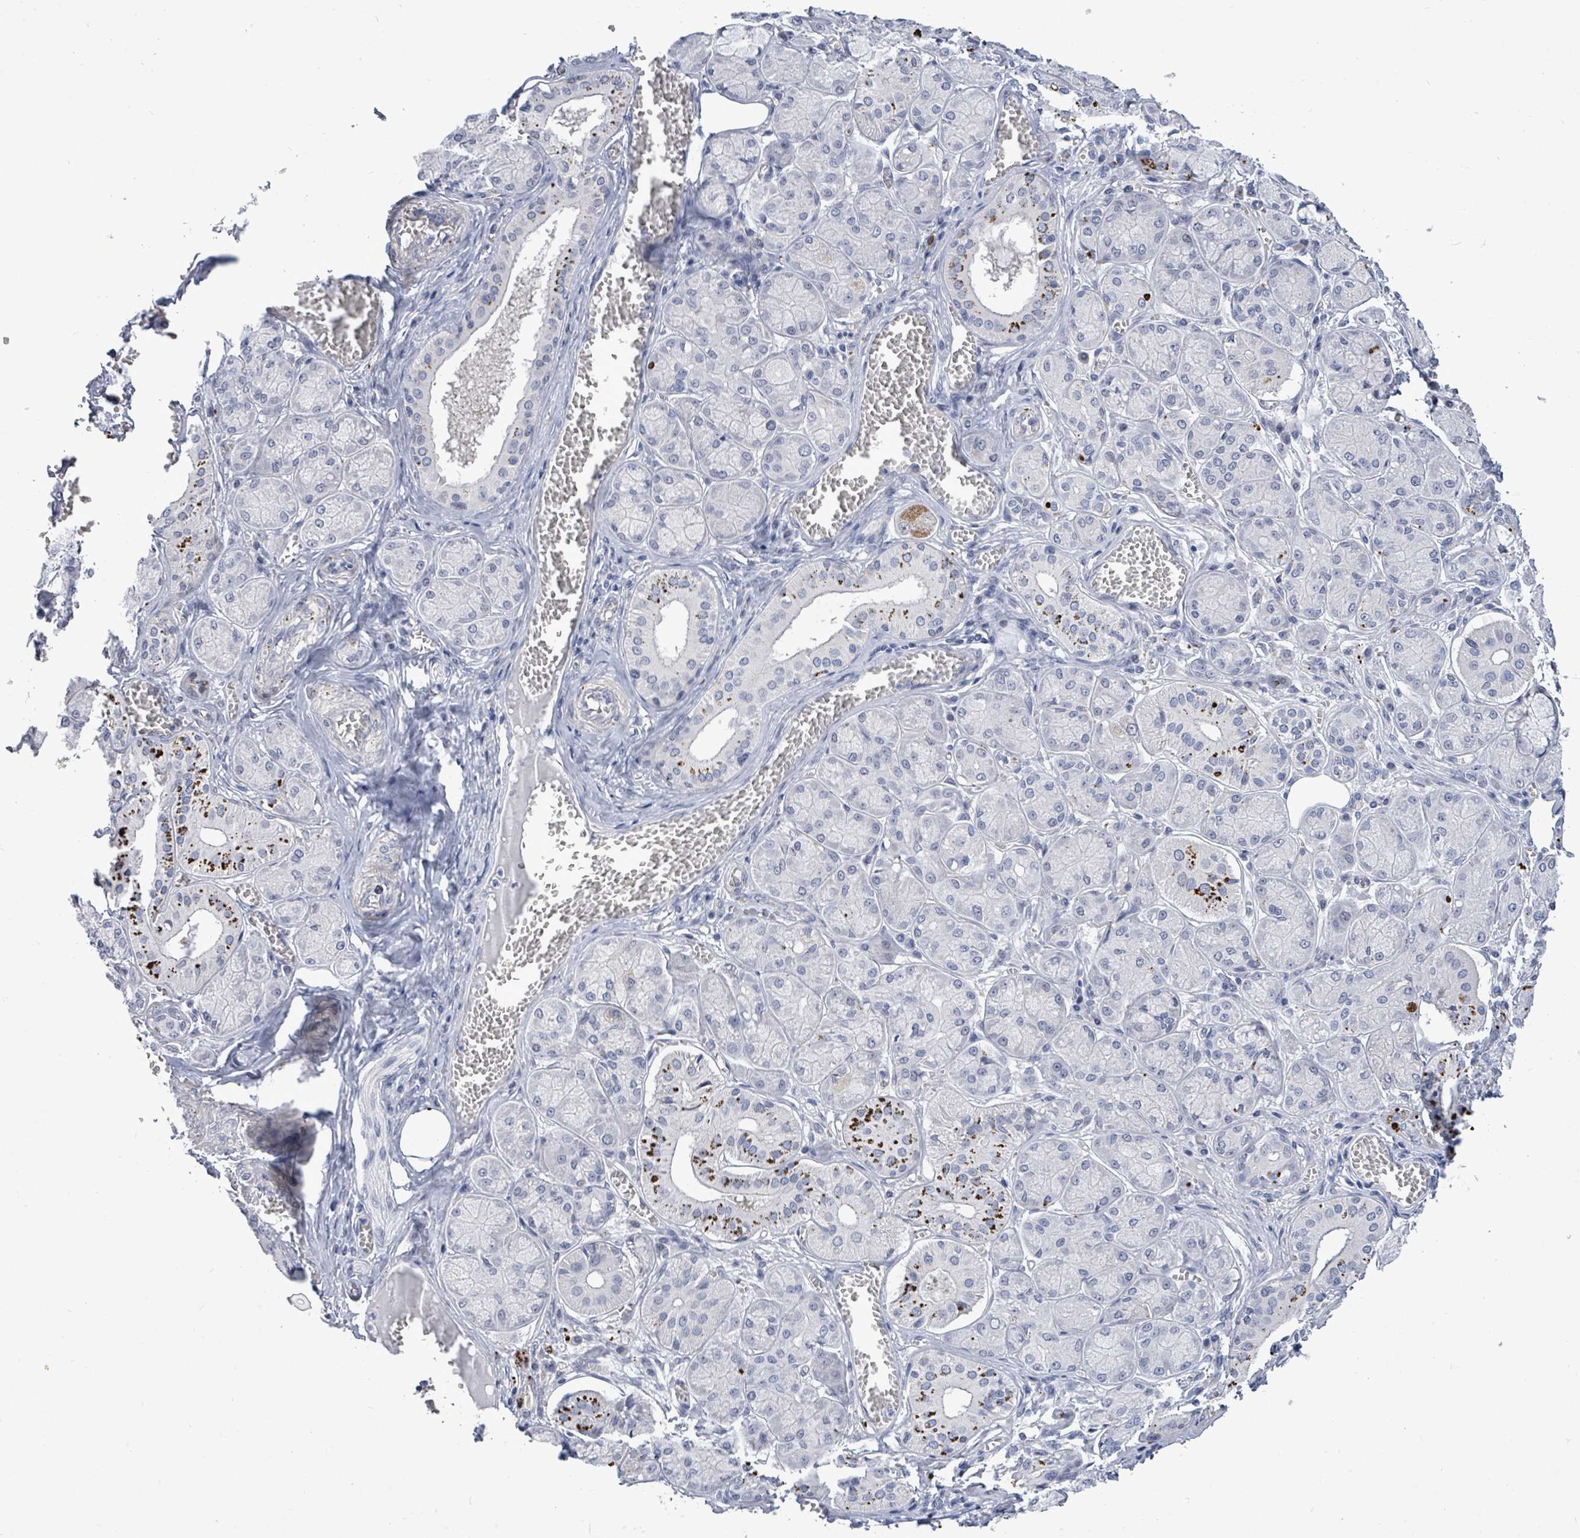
{"staining": {"intensity": "negative", "quantity": "none", "location": "none"}, "tissue": "salivary gland", "cell_type": "Glandular cells", "image_type": "normal", "snomed": [{"axis": "morphology", "description": "Normal tissue, NOS"}, {"axis": "topography", "description": "Salivary gland"}], "caption": "Immunohistochemistry (IHC) photomicrograph of benign salivary gland: salivary gland stained with DAB (3,3'-diaminobenzidine) shows no significant protein expression in glandular cells. Nuclei are stained in blue.", "gene": "CT45A10", "patient": {"sex": "male", "age": 74}}